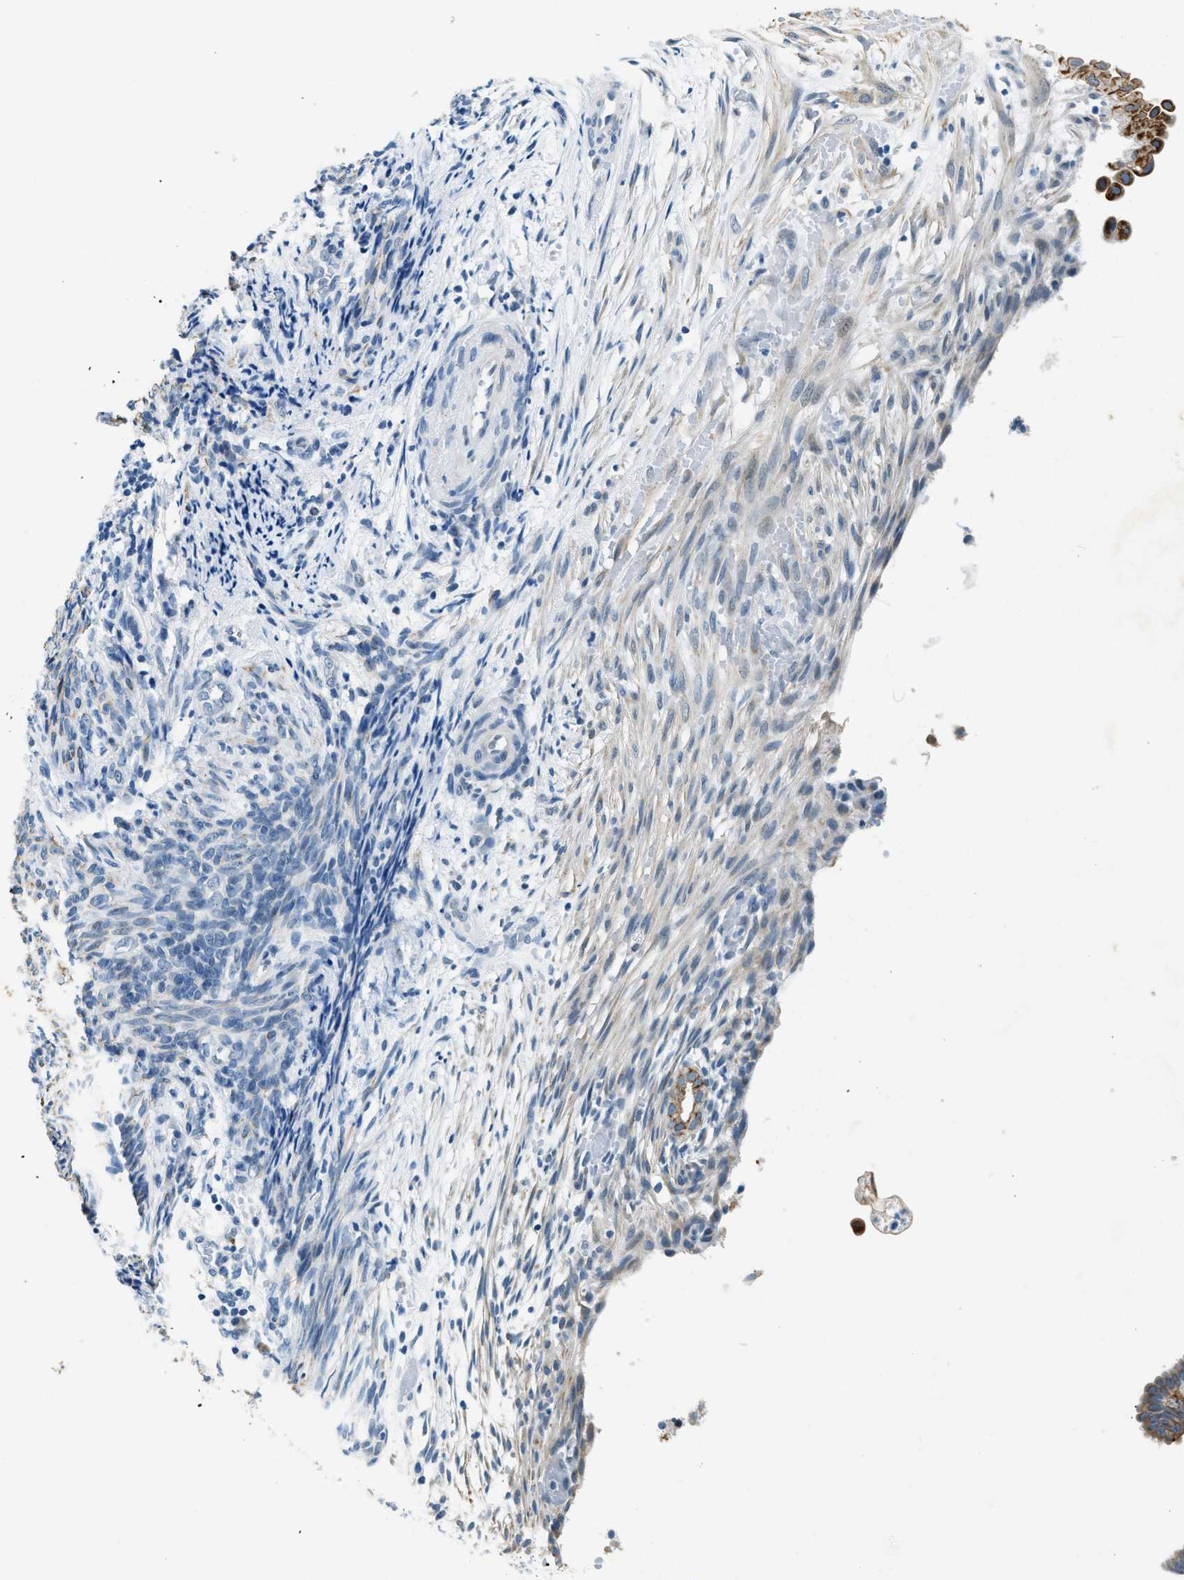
{"staining": {"intensity": "moderate", "quantity": "25%-75%", "location": "cytoplasmic/membranous"}, "tissue": "endometrial cancer", "cell_type": "Tumor cells", "image_type": "cancer", "snomed": [{"axis": "morphology", "description": "Adenocarcinoma, NOS"}, {"axis": "topography", "description": "Endometrium"}], "caption": "Endometrial cancer (adenocarcinoma) tissue shows moderate cytoplasmic/membranous staining in approximately 25%-75% of tumor cells", "gene": "CFAP20", "patient": {"sex": "female", "age": 58}}